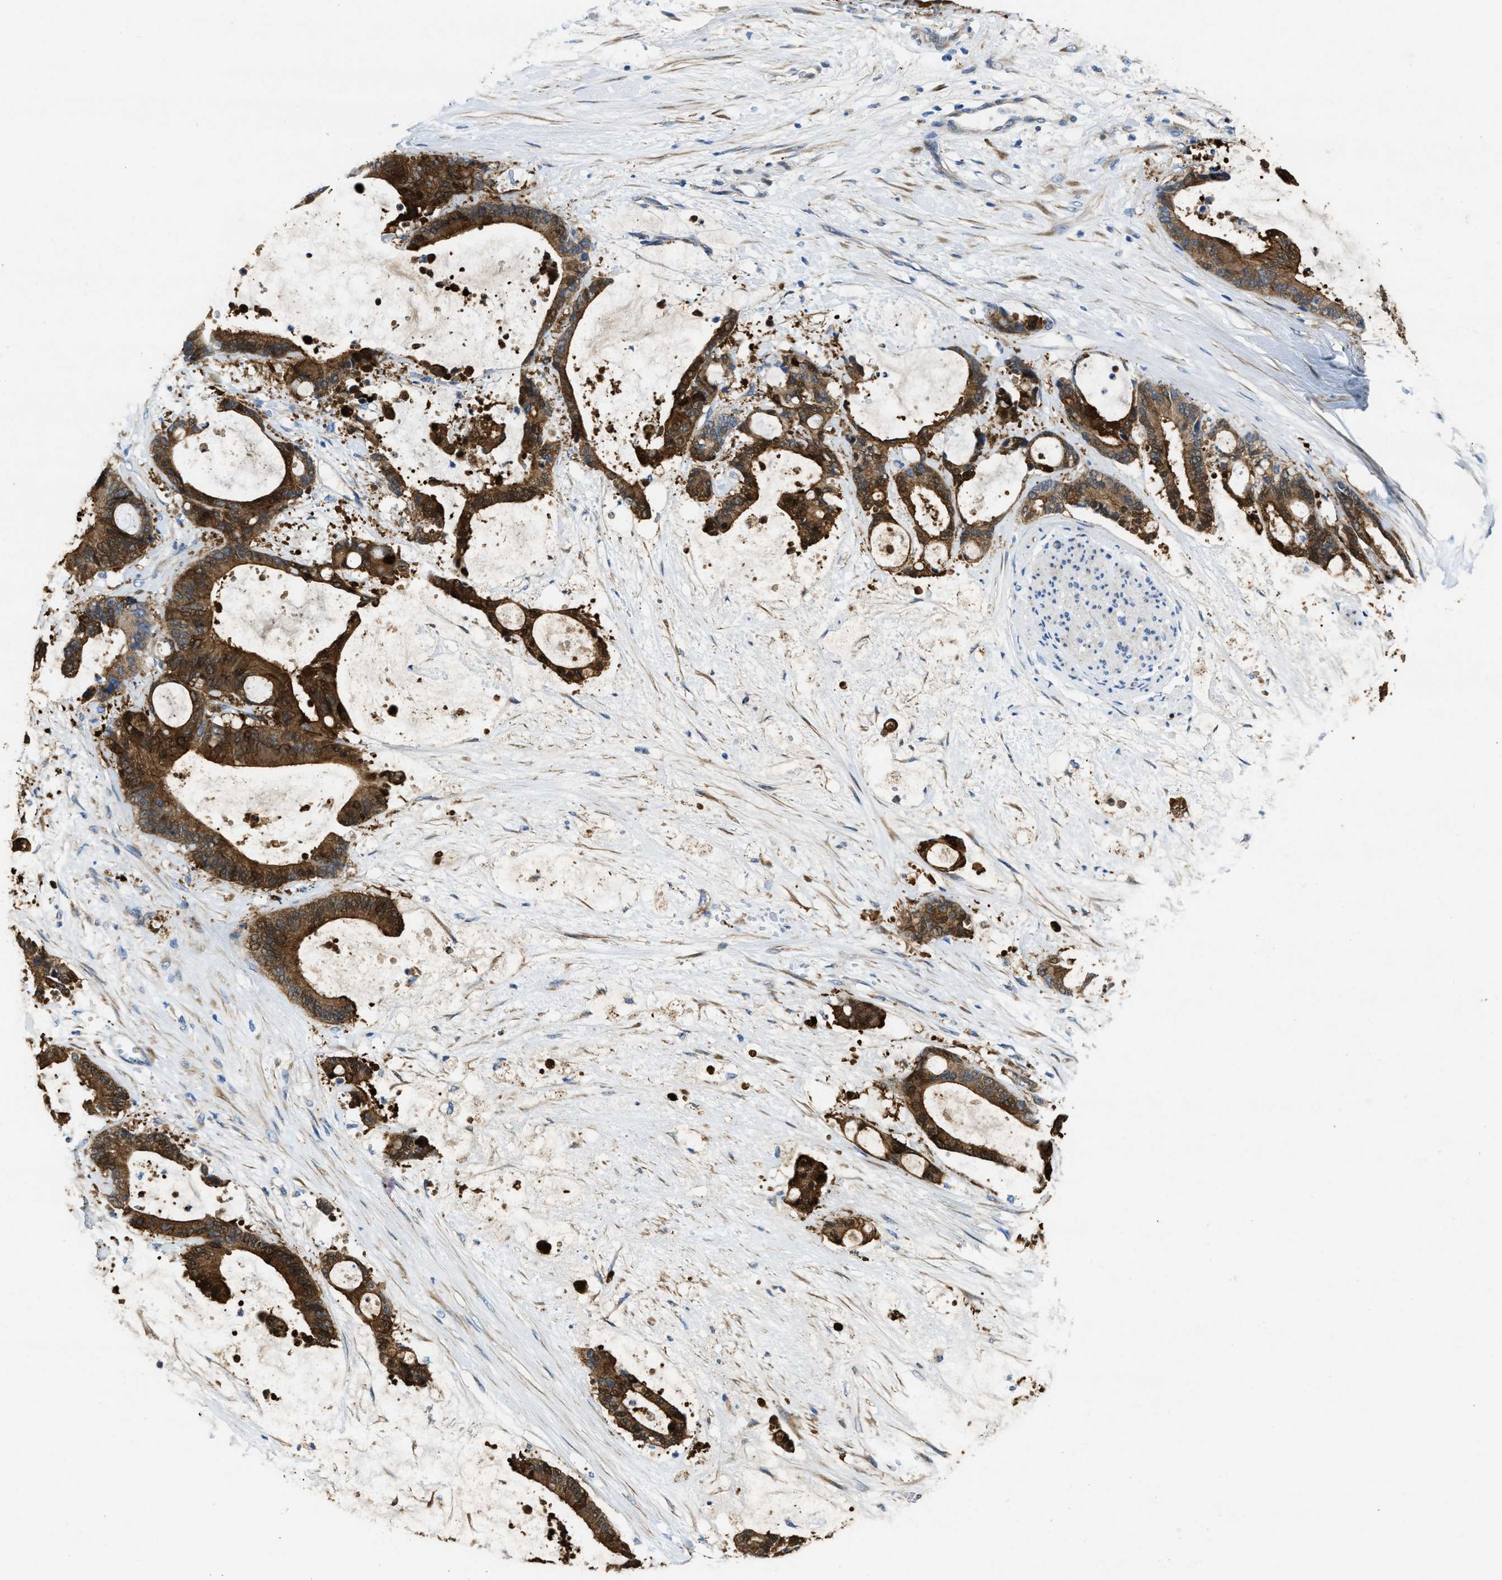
{"staining": {"intensity": "strong", "quantity": ">75%", "location": "cytoplasmic/membranous"}, "tissue": "liver cancer", "cell_type": "Tumor cells", "image_type": "cancer", "snomed": [{"axis": "morphology", "description": "Normal tissue, NOS"}, {"axis": "morphology", "description": "Cholangiocarcinoma"}, {"axis": "topography", "description": "Liver"}, {"axis": "topography", "description": "Peripheral nerve tissue"}], "caption": "This micrograph exhibits IHC staining of human cholangiocarcinoma (liver), with high strong cytoplasmic/membranous positivity in about >75% of tumor cells.", "gene": "ASS1", "patient": {"sex": "female", "age": 73}}